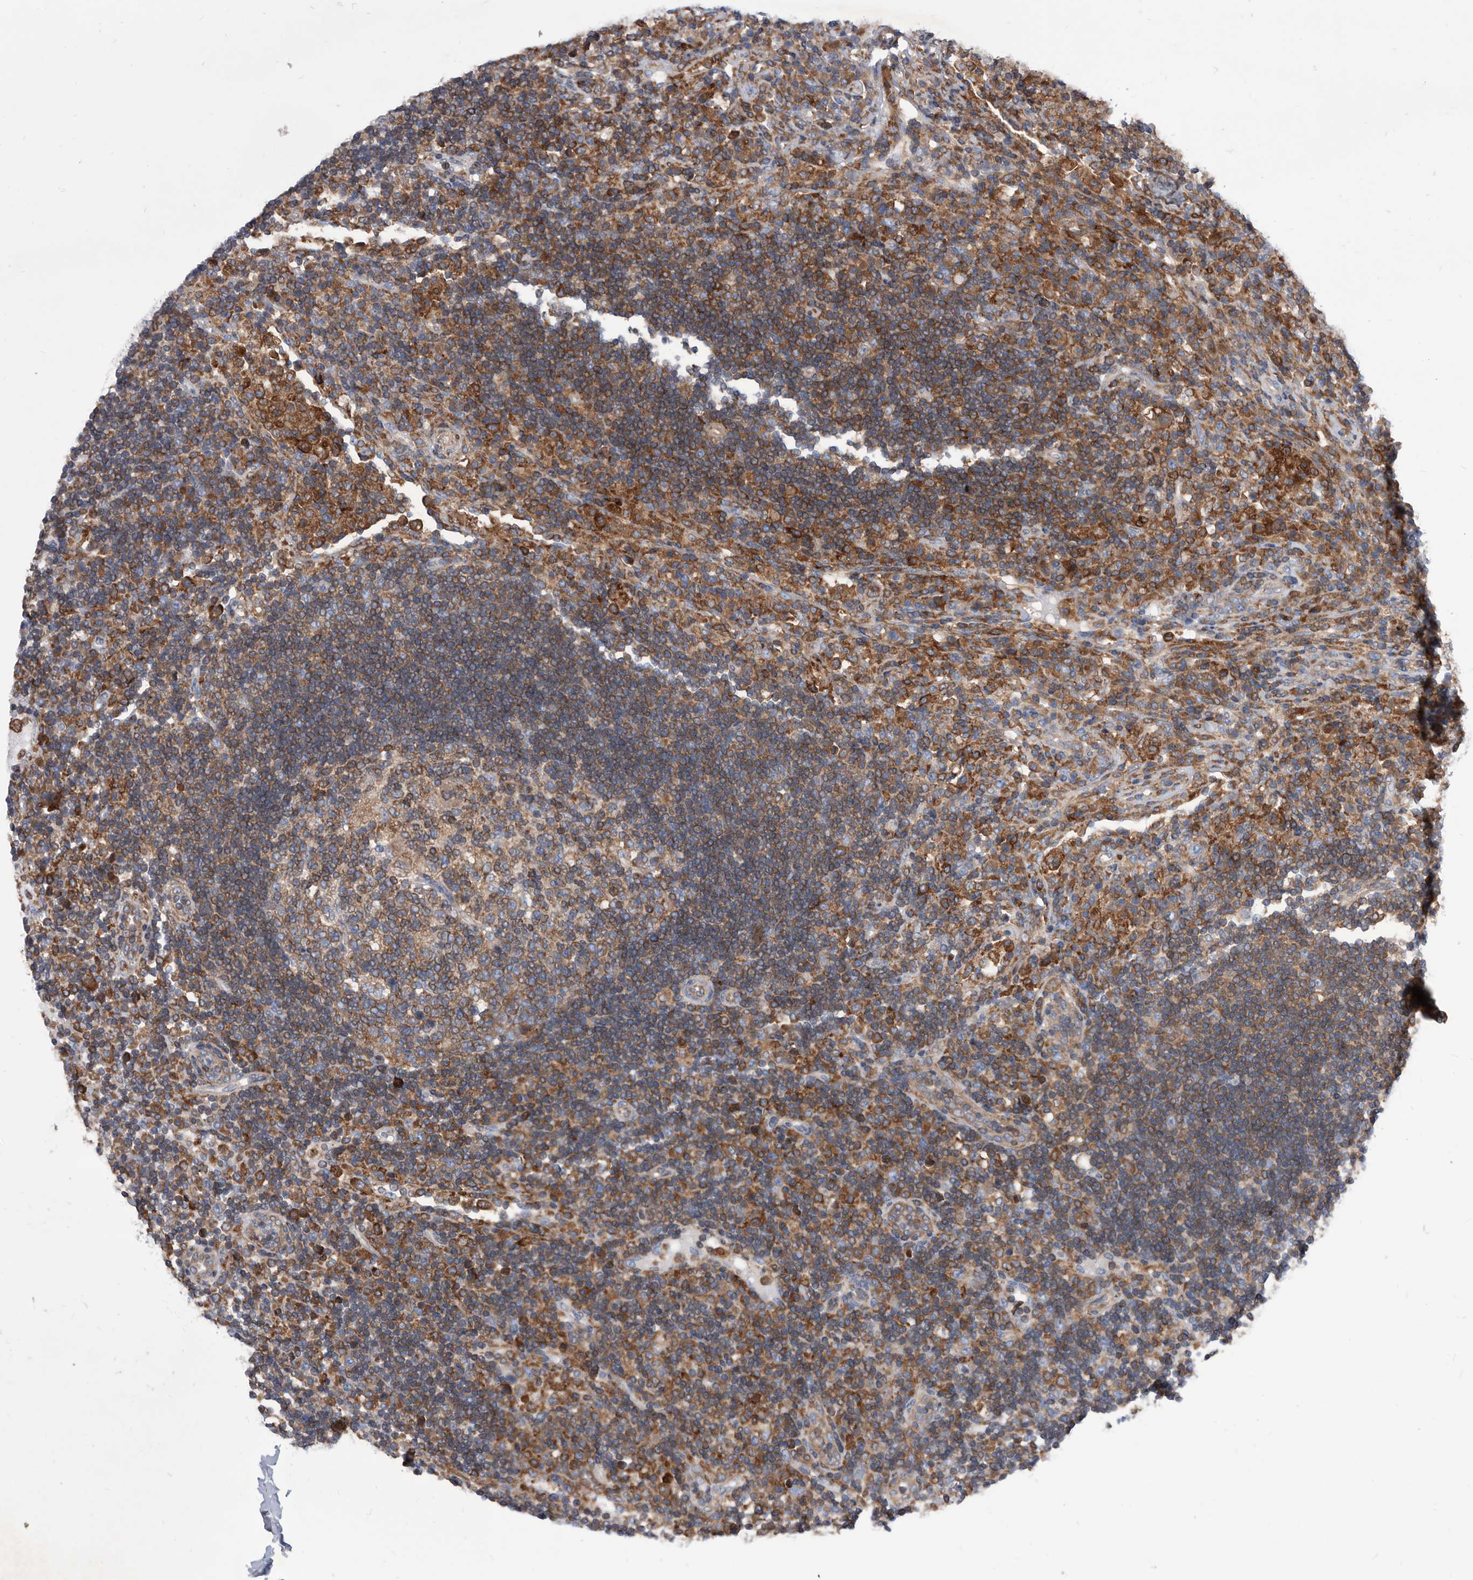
{"staining": {"intensity": "moderate", "quantity": ">75%", "location": "cytoplasmic/membranous"}, "tissue": "lymph node", "cell_type": "Germinal center cells", "image_type": "normal", "snomed": [{"axis": "morphology", "description": "Normal tissue, NOS"}, {"axis": "topography", "description": "Lymph node"}], "caption": "IHC image of normal lymph node: human lymph node stained using immunohistochemistry reveals medium levels of moderate protein expression localized specifically in the cytoplasmic/membranous of germinal center cells, appearing as a cytoplasmic/membranous brown color.", "gene": "SMG7", "patient": {"sex": "female", "age": 53}}